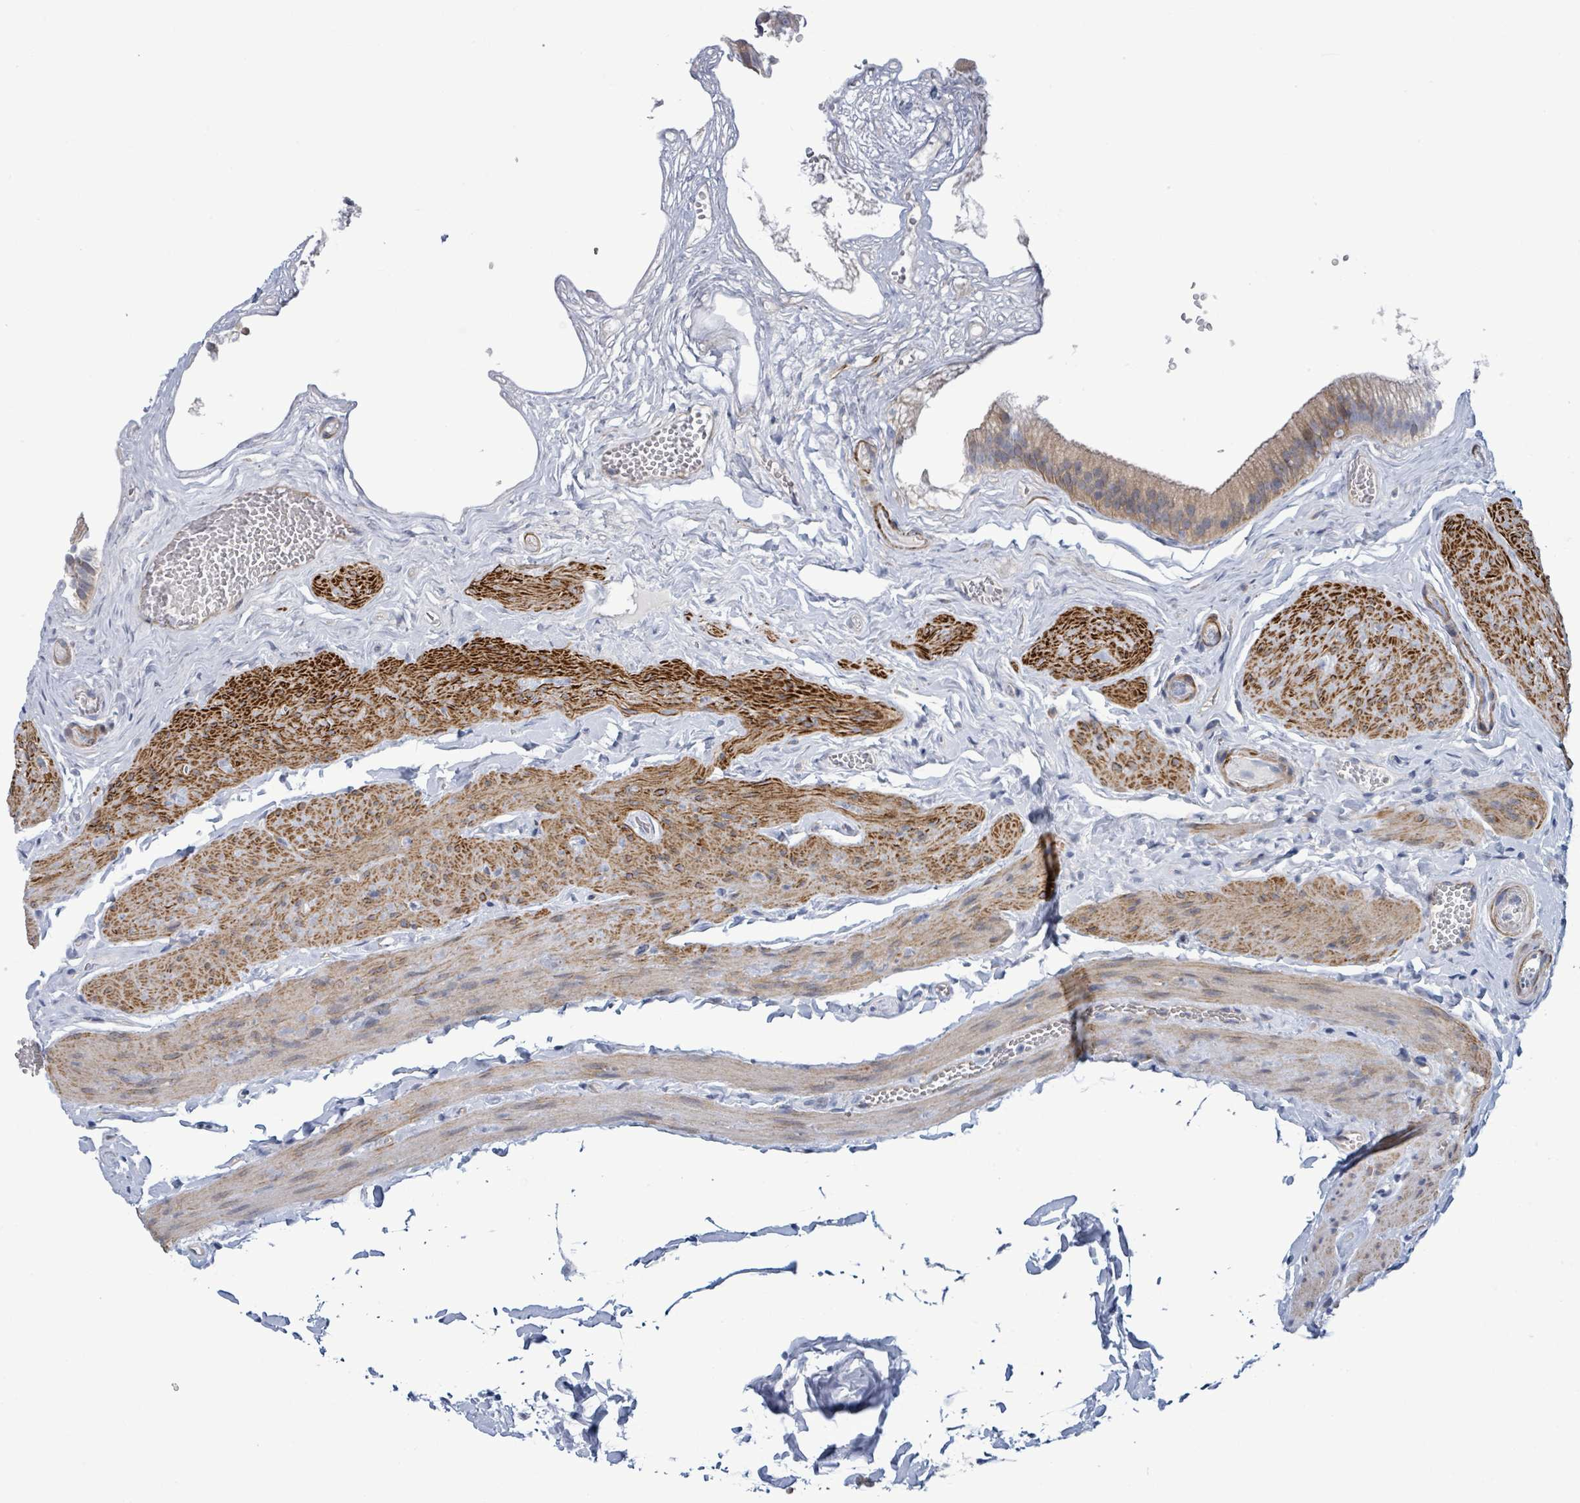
{"staining": {"intensity": "moderate", "quantity": "25%-75%", "location": "cytoplasmic/membranous"}, "tissue": "gallbladder", "cell_type": "Glandular cells", "image_type": "normal", "snomed": [{"axis": "morphology", "description": "Normal tissue, NOS"}, {"axis": "topography", "description": "Gallbladder"}], "caption": "A photomicrograph of gallbladder stained for a protein shows moderate cytoplasmic/membranous brown staining in glandular cells.", "gene": "C9orf152", "patient": {"sex": "female", "age": 54}}